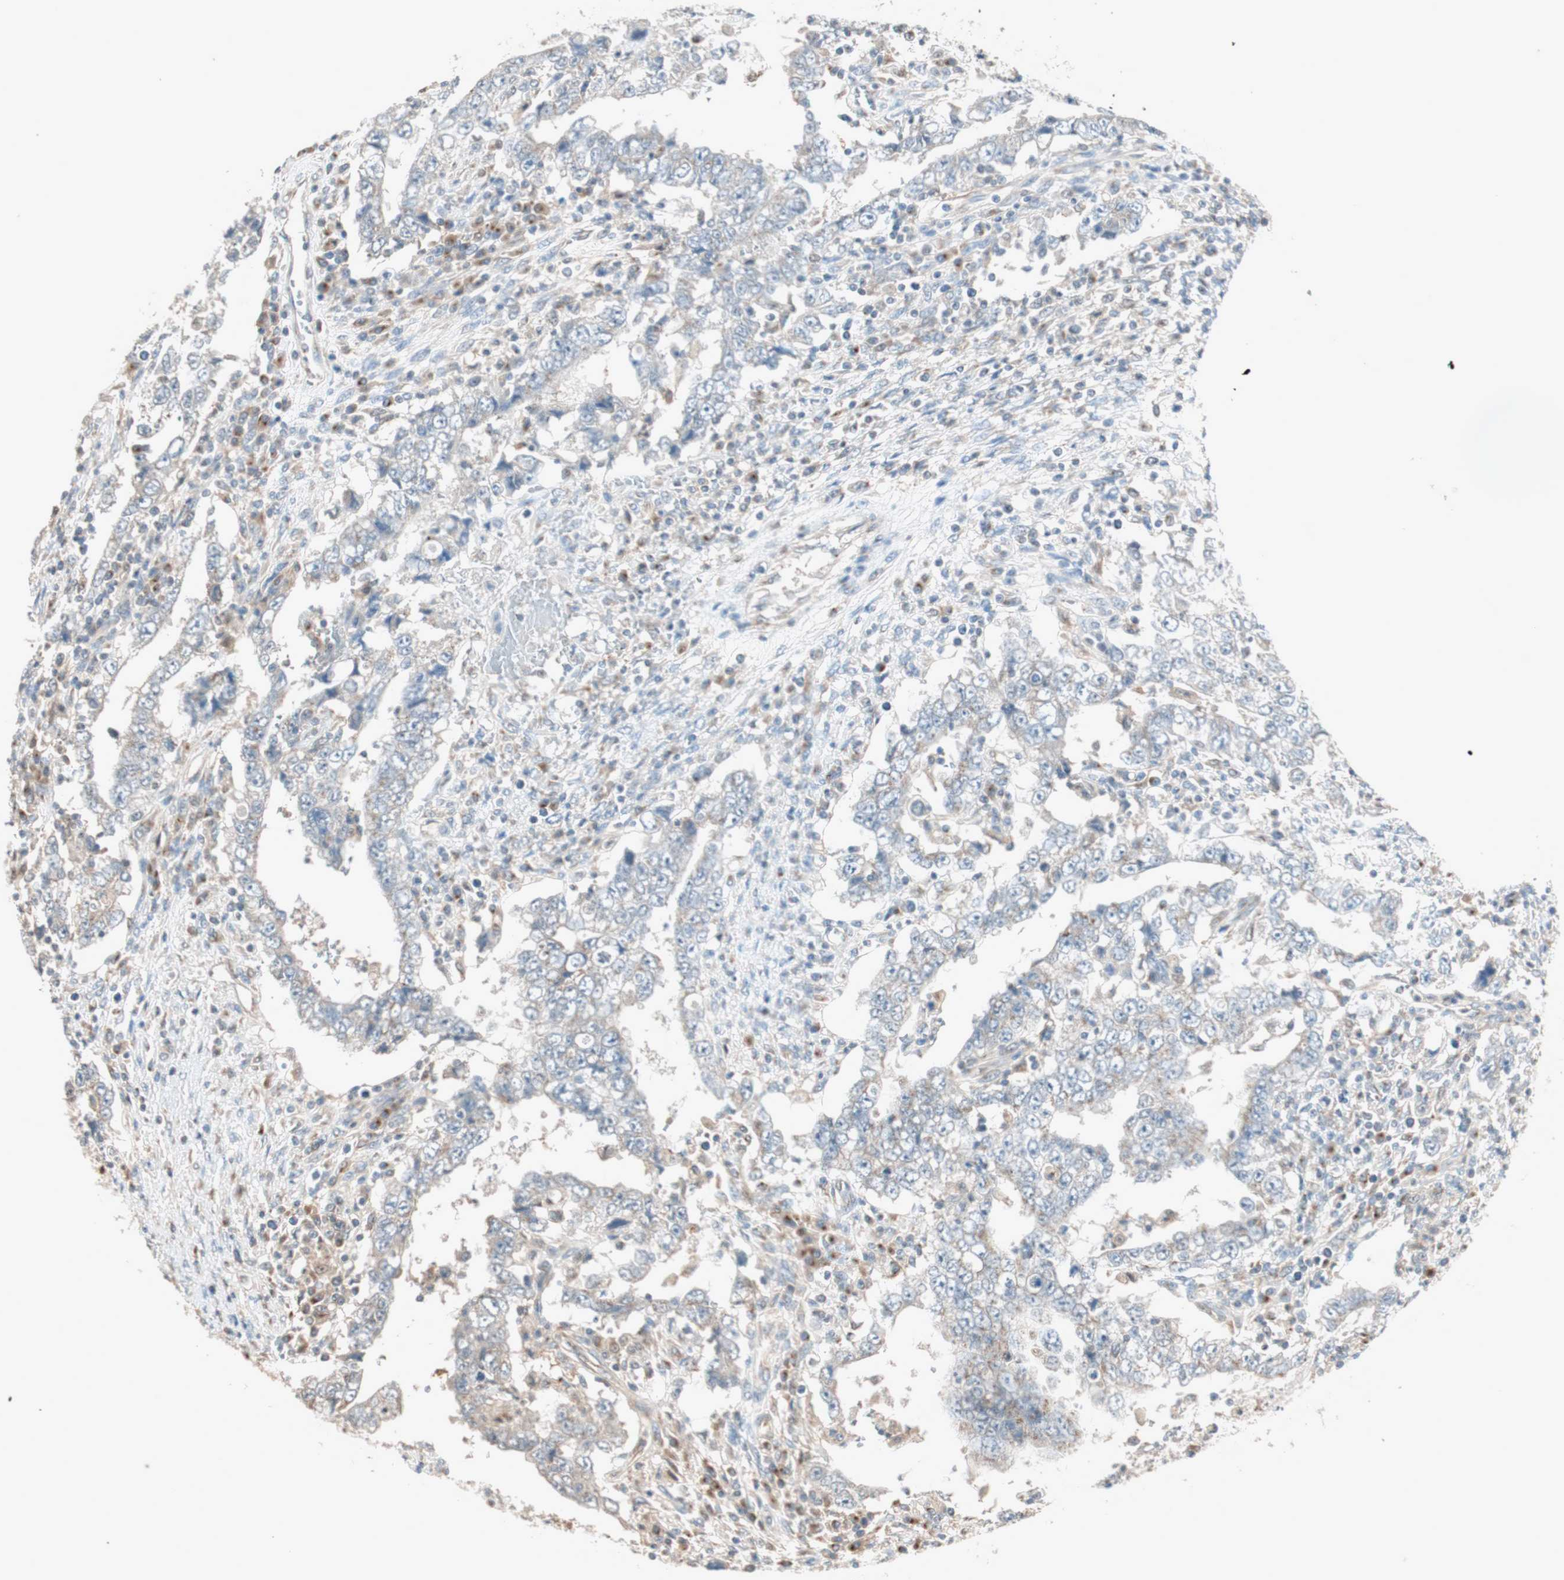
{"staining": {"intensity": "weak", "quantity": "<25%", "location": "cytoplasmic/membranous"}, "tissue": "testis cancer", "cell_type": "Tumor cells", "image_type": "cancer", "snomed": [{"axis": "morphology", "description": "Carcinoma, Embryonal, NOS"}, {"axis": "topography", "description": "Testis"}], "caption": "High power microscopy photomicrograph of an IHC image of testis cancer, revealing no significant expression in tumor cells. (Stains: DAB (3,3'-diaminobenzidine) immunohistochemistry with hematoxylin counter stain, Microscopy: brightfield microscopy at high magnification).", "gene": "SEC16A", "patient": {"sex": "male", "age": 26}}